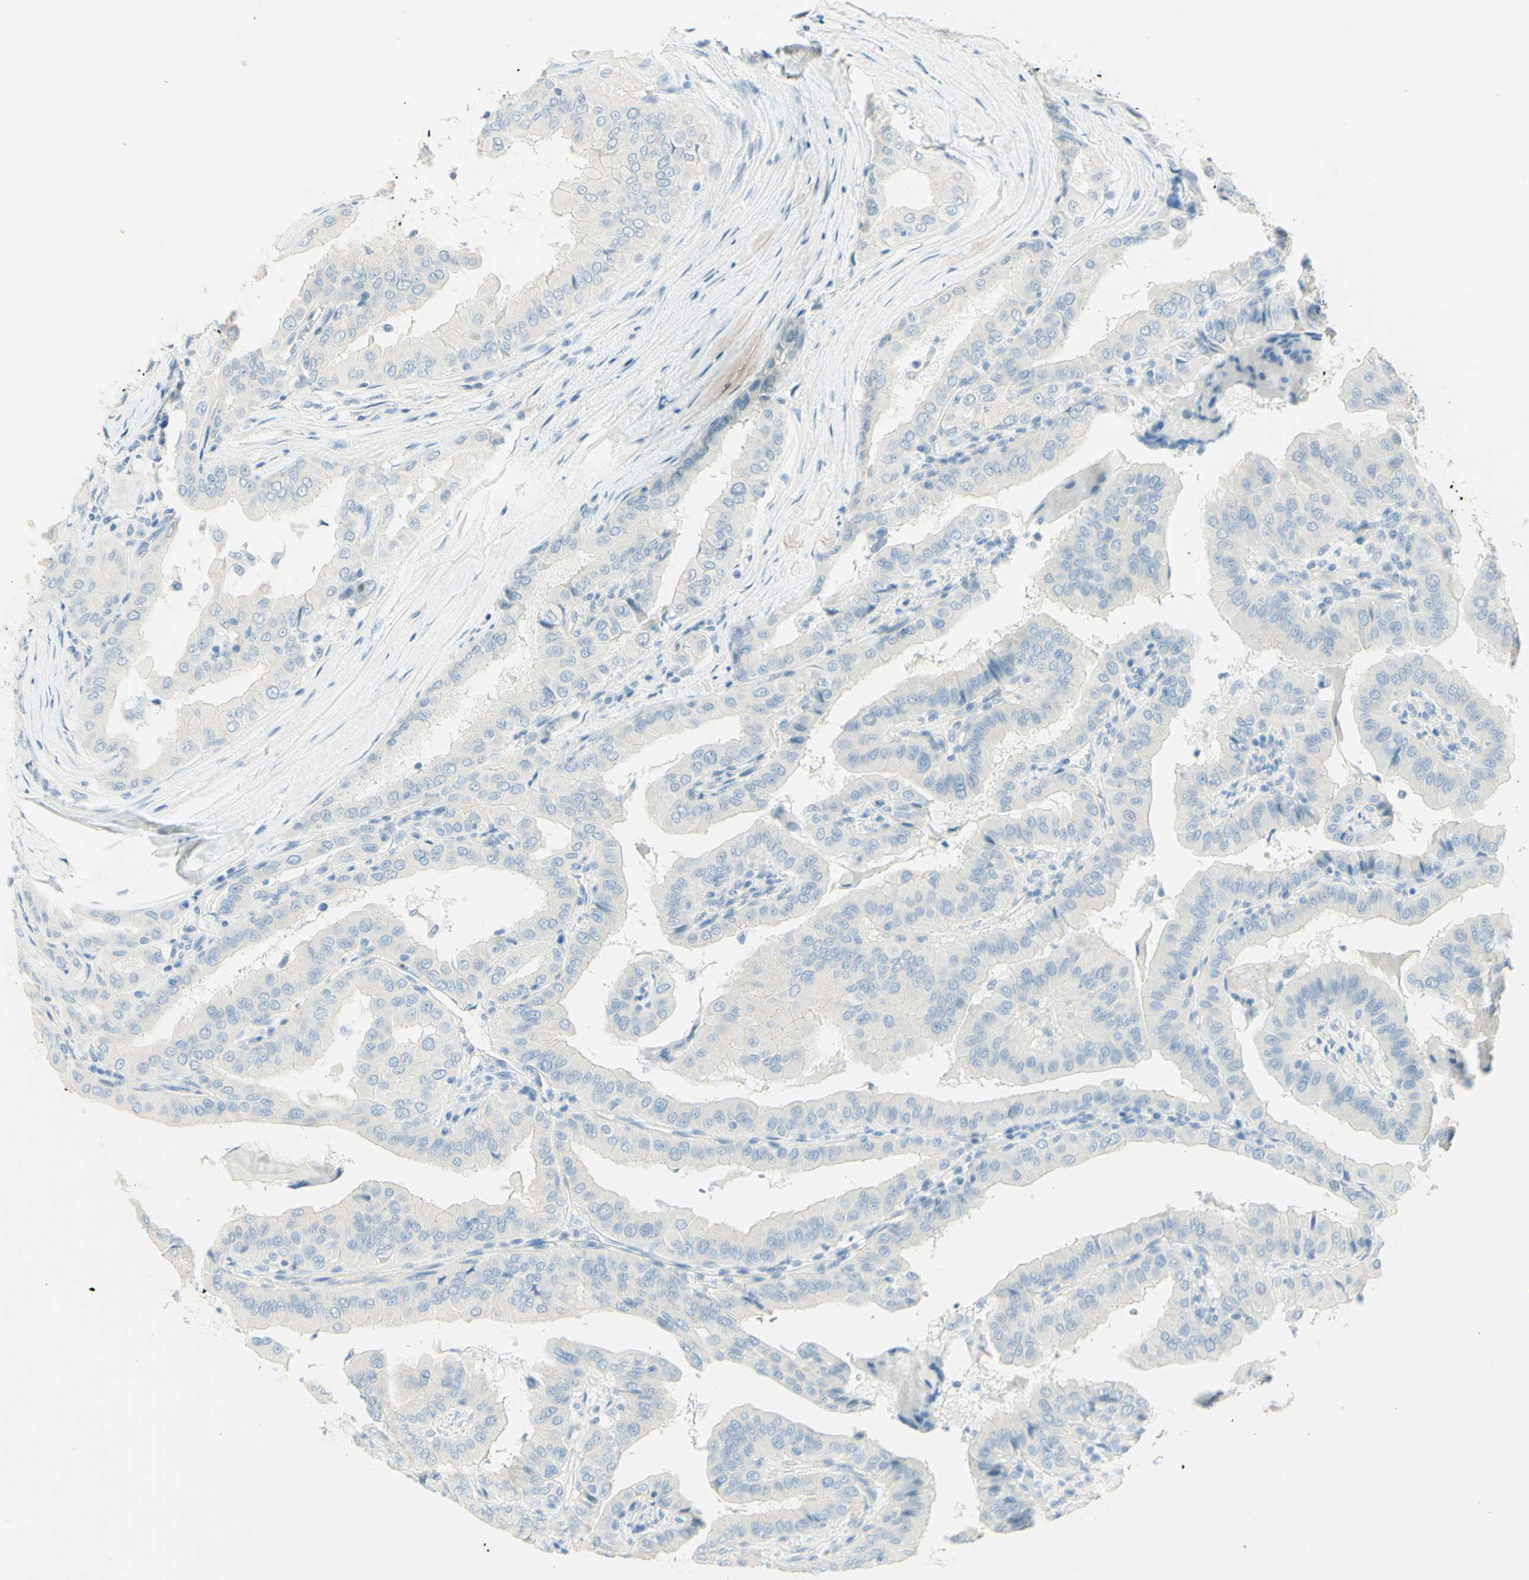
{"staining": {"intensity": "negative", "quantity": "none", "location": "none"}, "tissue": "thyroid cancer", "cell_type": "Tumor cells", "image_type": "cancer", "snomed": [{"axis": "morphology", "description": "Papillary adenocarcinoma, NOS"}, {"axis": "topography", "description": "Thyroid gland"}], "caption": "High magnification brightfield microscopy of thyroid cancer stained with DAB (brown) and counterstained with hematoxylin (blue): tumor cells show no significant staining. The staining was performed using DAB to visualize the protein expression in brown, while the nuclei were stained in blue with hematoxylin (Magnification: 20x).", "gene": "TMEM132D", "patient": {"sex": "male", "age": 33}}